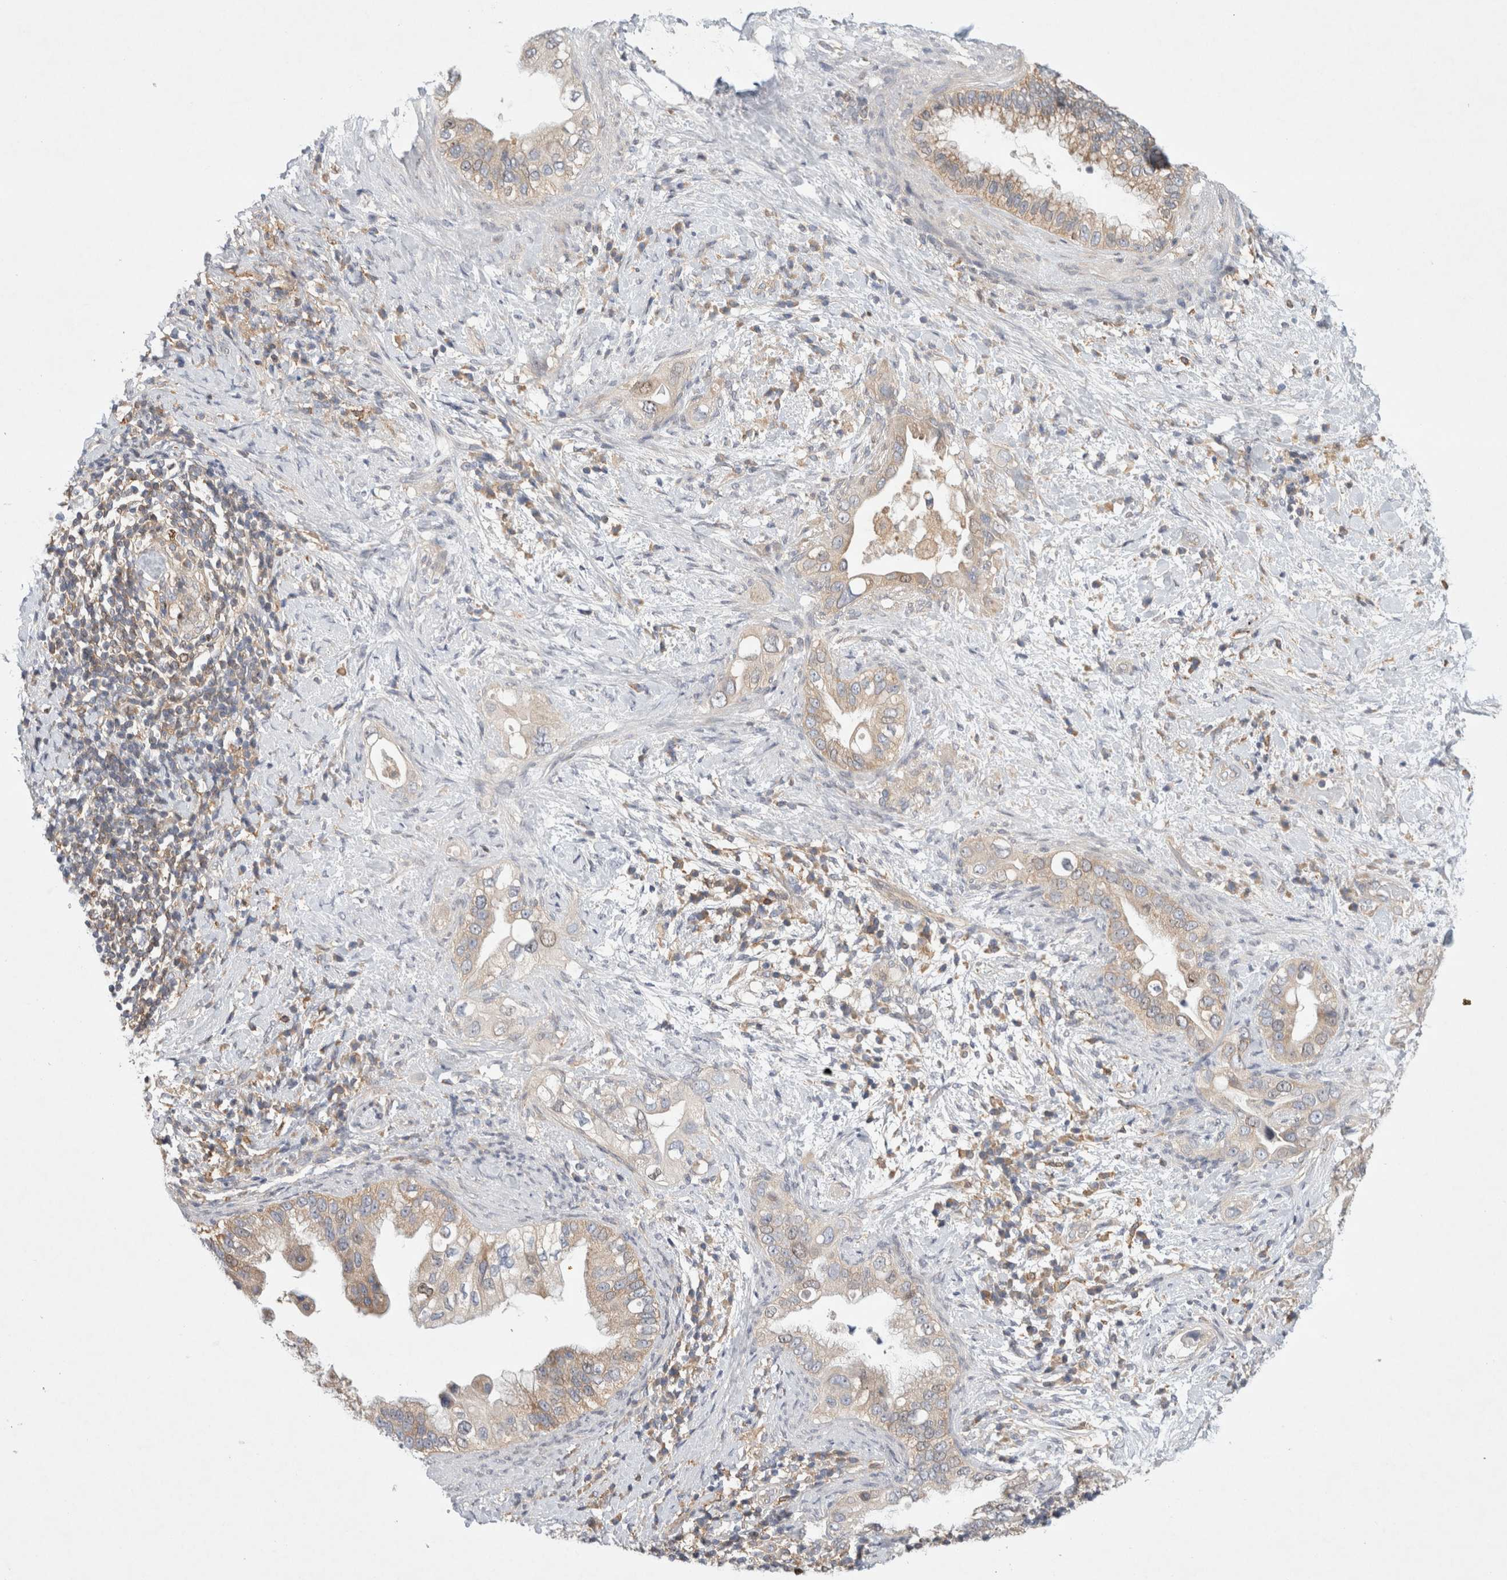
{"staining": {"intensity": "weak", "quantity": ">75%", "location": "cytoplasmic/membranous"}, "tissue": "pancreatic cancer", "cell_type": "Tumor cells", "image_type": "cancer", "snomed": [{"axis": "morphology", "description": "Inflammation, NOS"}, {"axis": "morphology", "description": "Adenocarcinoma, NOS"}, {"axis": "topography", "description": "Pancreas"}], "caption": "The micrograph demonstrates immunohistochemical staining of adenocarcinoma (pancreatic). There is weak cytoplasmic/membranous expression is seen in approximately >75% of tumor cells.", "gene": "CDCA7L", "patient": {"sex": "female", "age": 56}}